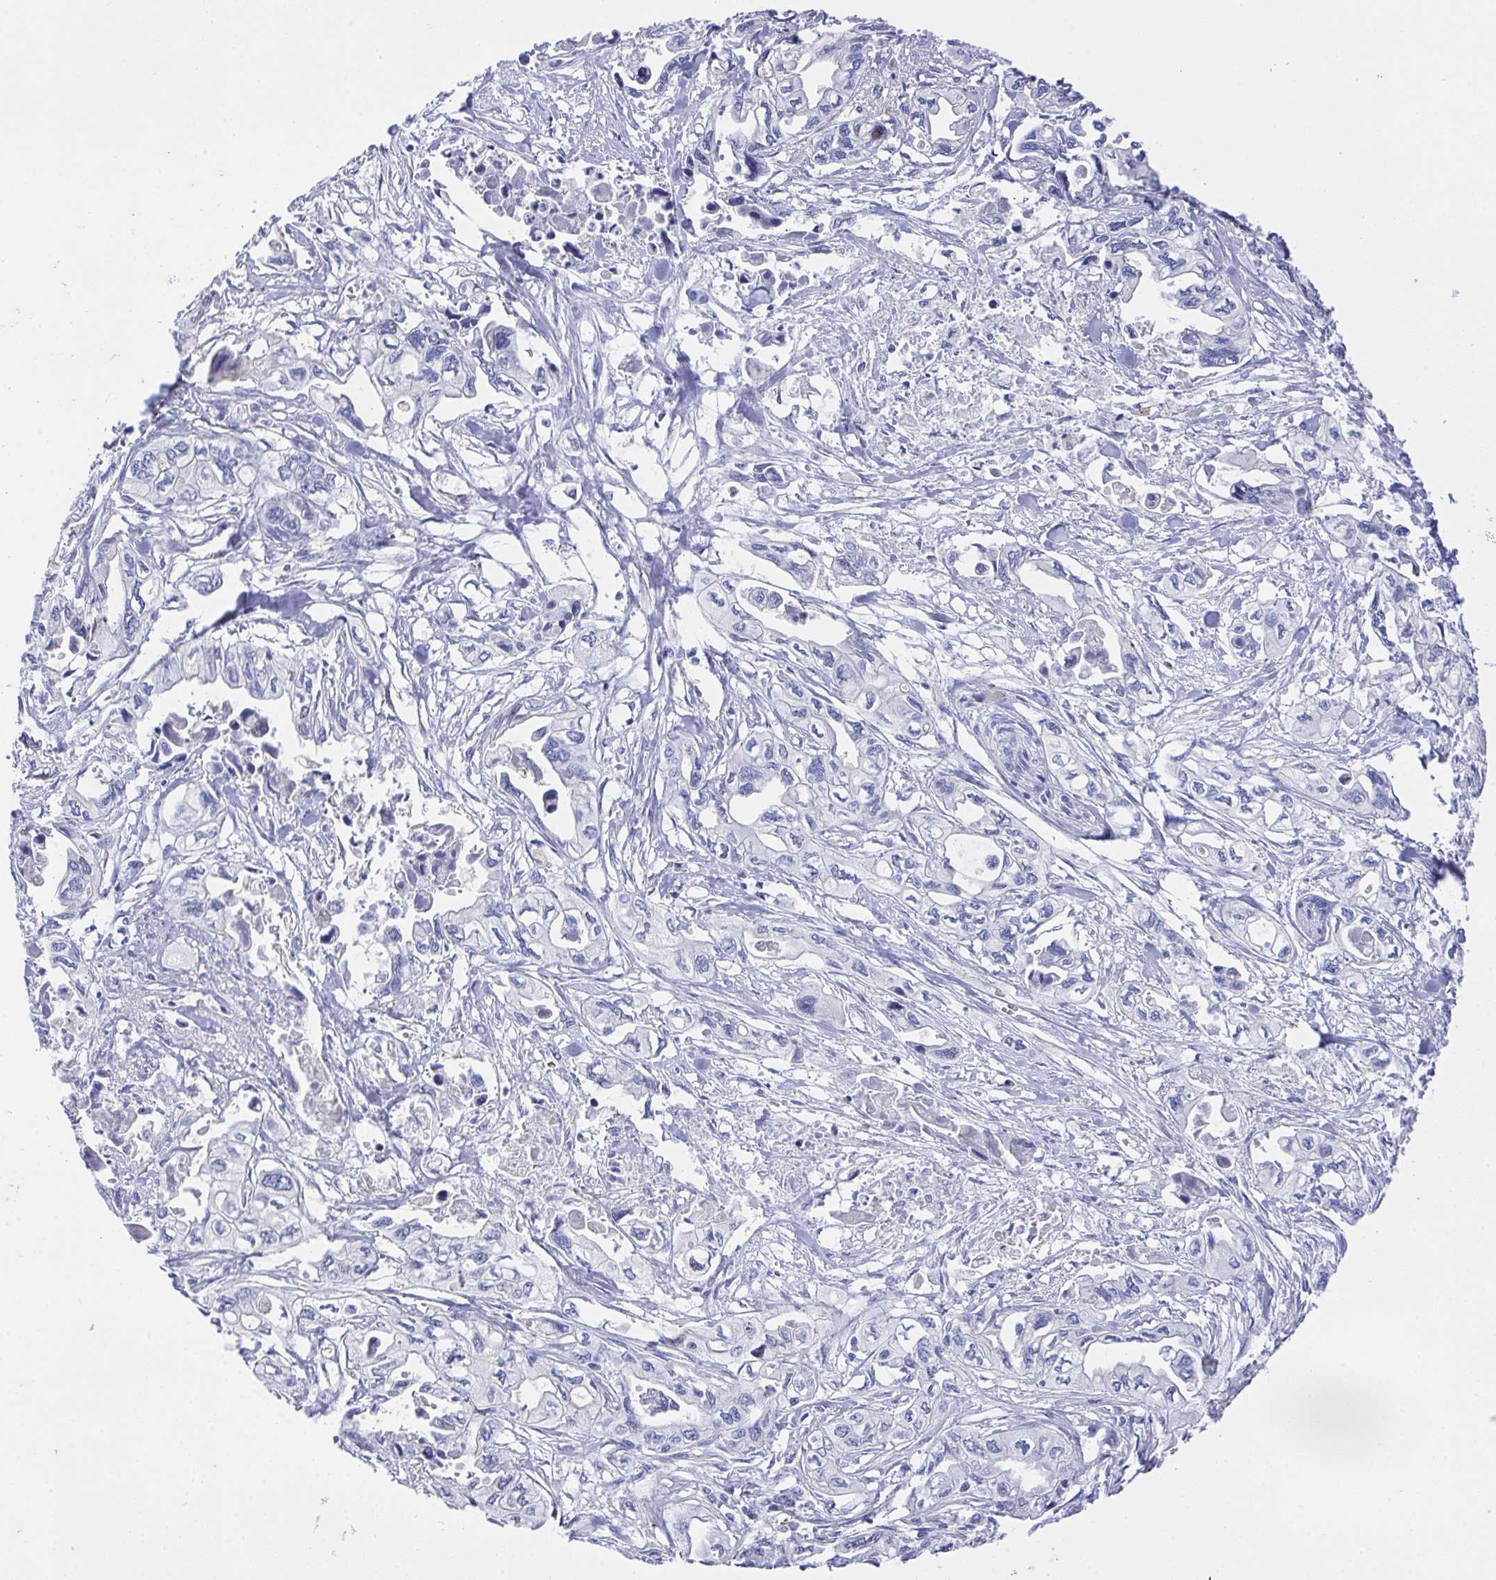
{"staining": {"intensity": "negative", "quantity": "none", "location": "none"}, "tissue": "pancreatic cancer", "cell_type": "Tumor cells", "image_type": "cancer", "snomed": [{"axis": "morphology", "description": "Adenocarcinoma, NOS"}, {"axis": "topography", "description": "Pancreas"}], "caption": "Immunohistochemistry photomicrograph of human adenocarcinoma (pancreatic) stained for a protein (brown), which shows no expression in tumor cells.", "gene": "PRG3", "patient": {"sex": "male", "age": 68}}